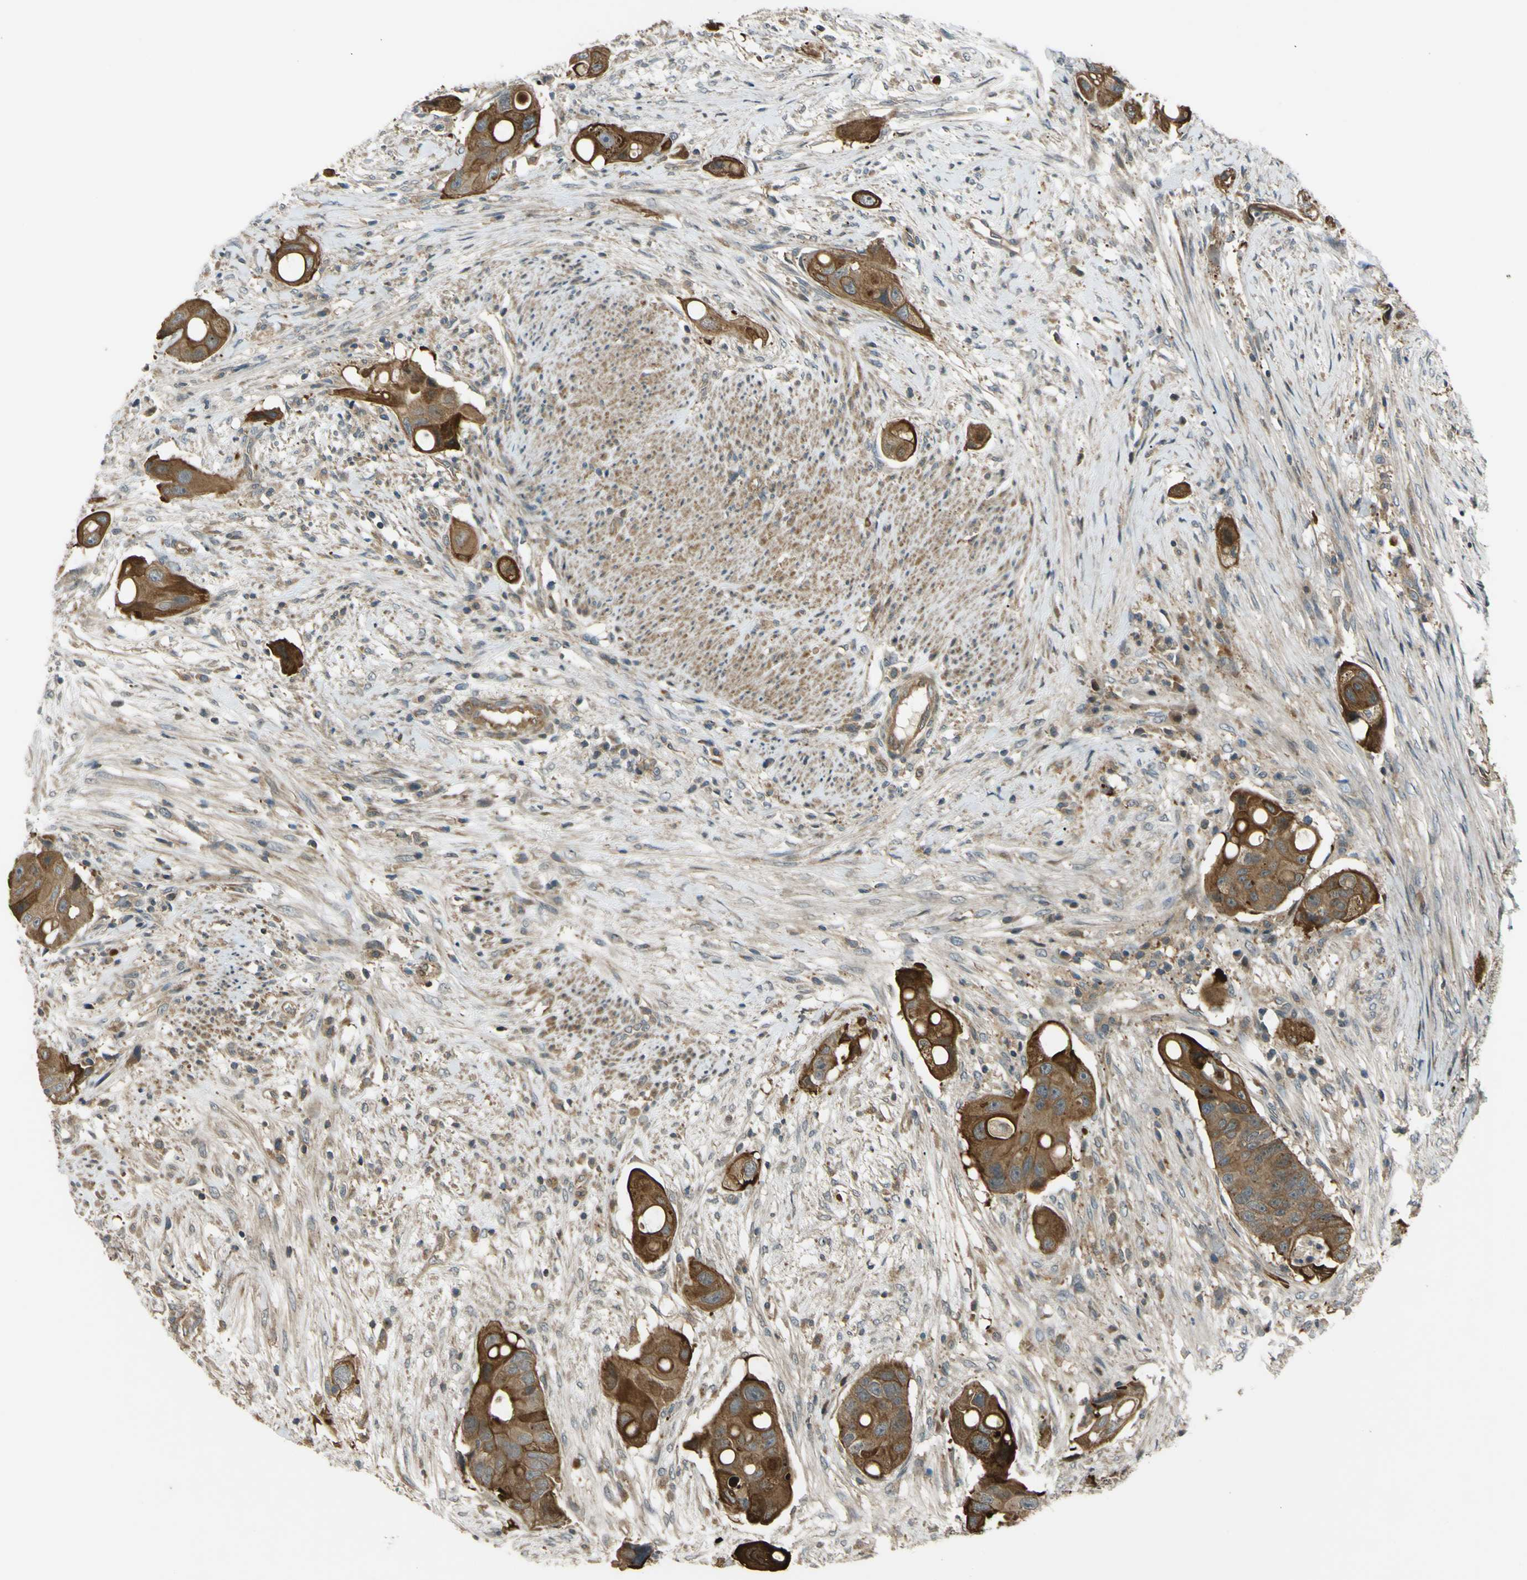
{"staining": {"intensity": "moderate", "quantity": ">75%", "location": "cytoplasmic/membranous"}, "tissue": "colorectal cancer", "cell_type": "Tumor cells", "image_type": "cancer", "snomed": [{"axis": "morphology", "description": "Adenocarcinoma, NOS"}, {"axis": "topography", "description": "Colon"}], "caption": "Approximately >75% of tumor cells in colorectal cancer (adenocarcinoma) demonstrate moderate cytoplasmic/membranous protein staining as visualized by brown immunohistochemical staining.", "gene": "FLII", "patient": {"sex": "female", "age": 57}}